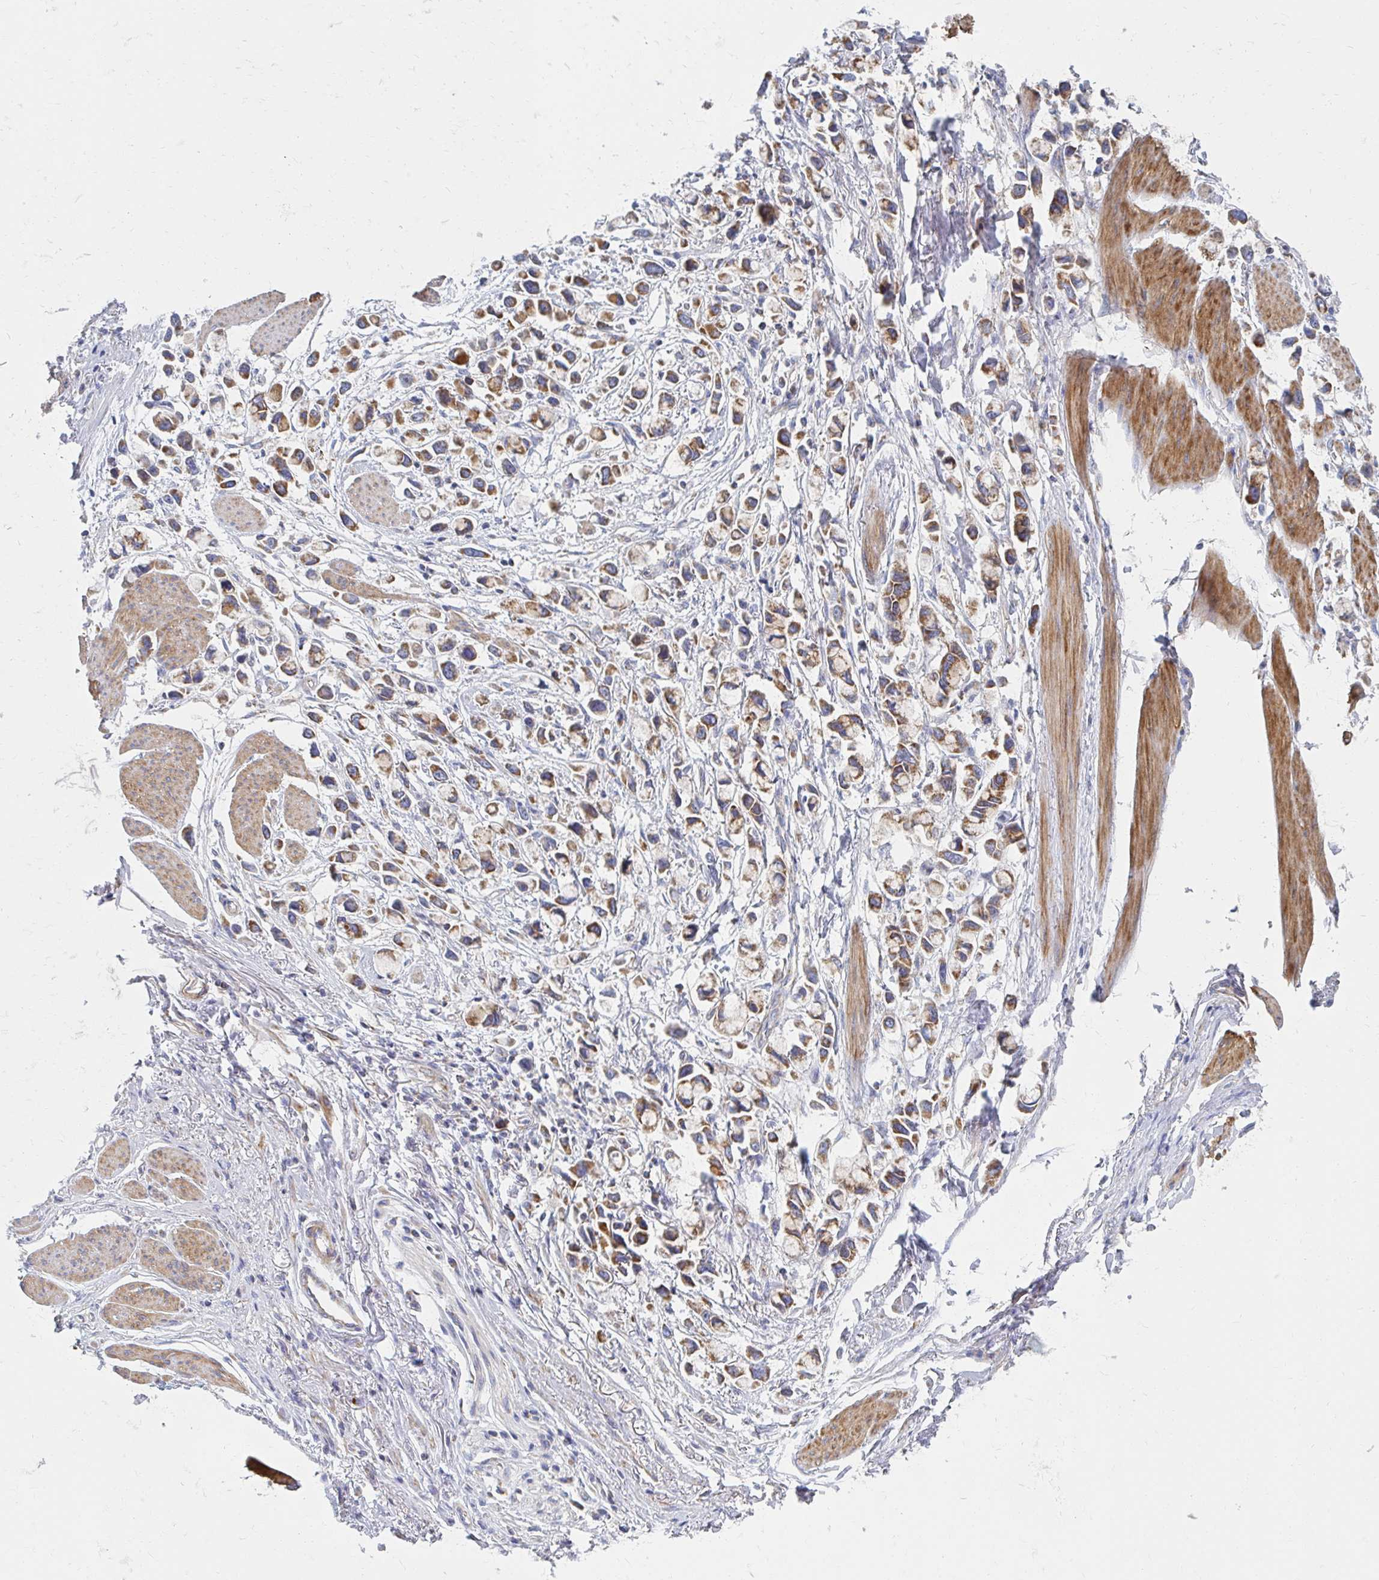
{"staining": {"intensity": "strong", "quantity": ">75%", "location": "cytoplasmic/membranous"}, "tissue": "stomach cancer", "cell_type": "Tumor cells", "image_type": "cancer", "snomed": [{"axis": "morphology", "description": "Adenocarcinoma, NOS"}, {"axis": "topography", "description": "Stomach"}], "caption": "Immunohistochemistry histopathology image of neoplastic tissue: stomach cancer (adenocarcinoma) stained using IHC demonstrates high levels of strong protein expression localized specifically in the cytoplasmic/membranous of tumor cells, appearing as a cytoplasmic/membranous brown color.", "gene": "MAVS", "patient": {"sex": "female", "age": 81}}